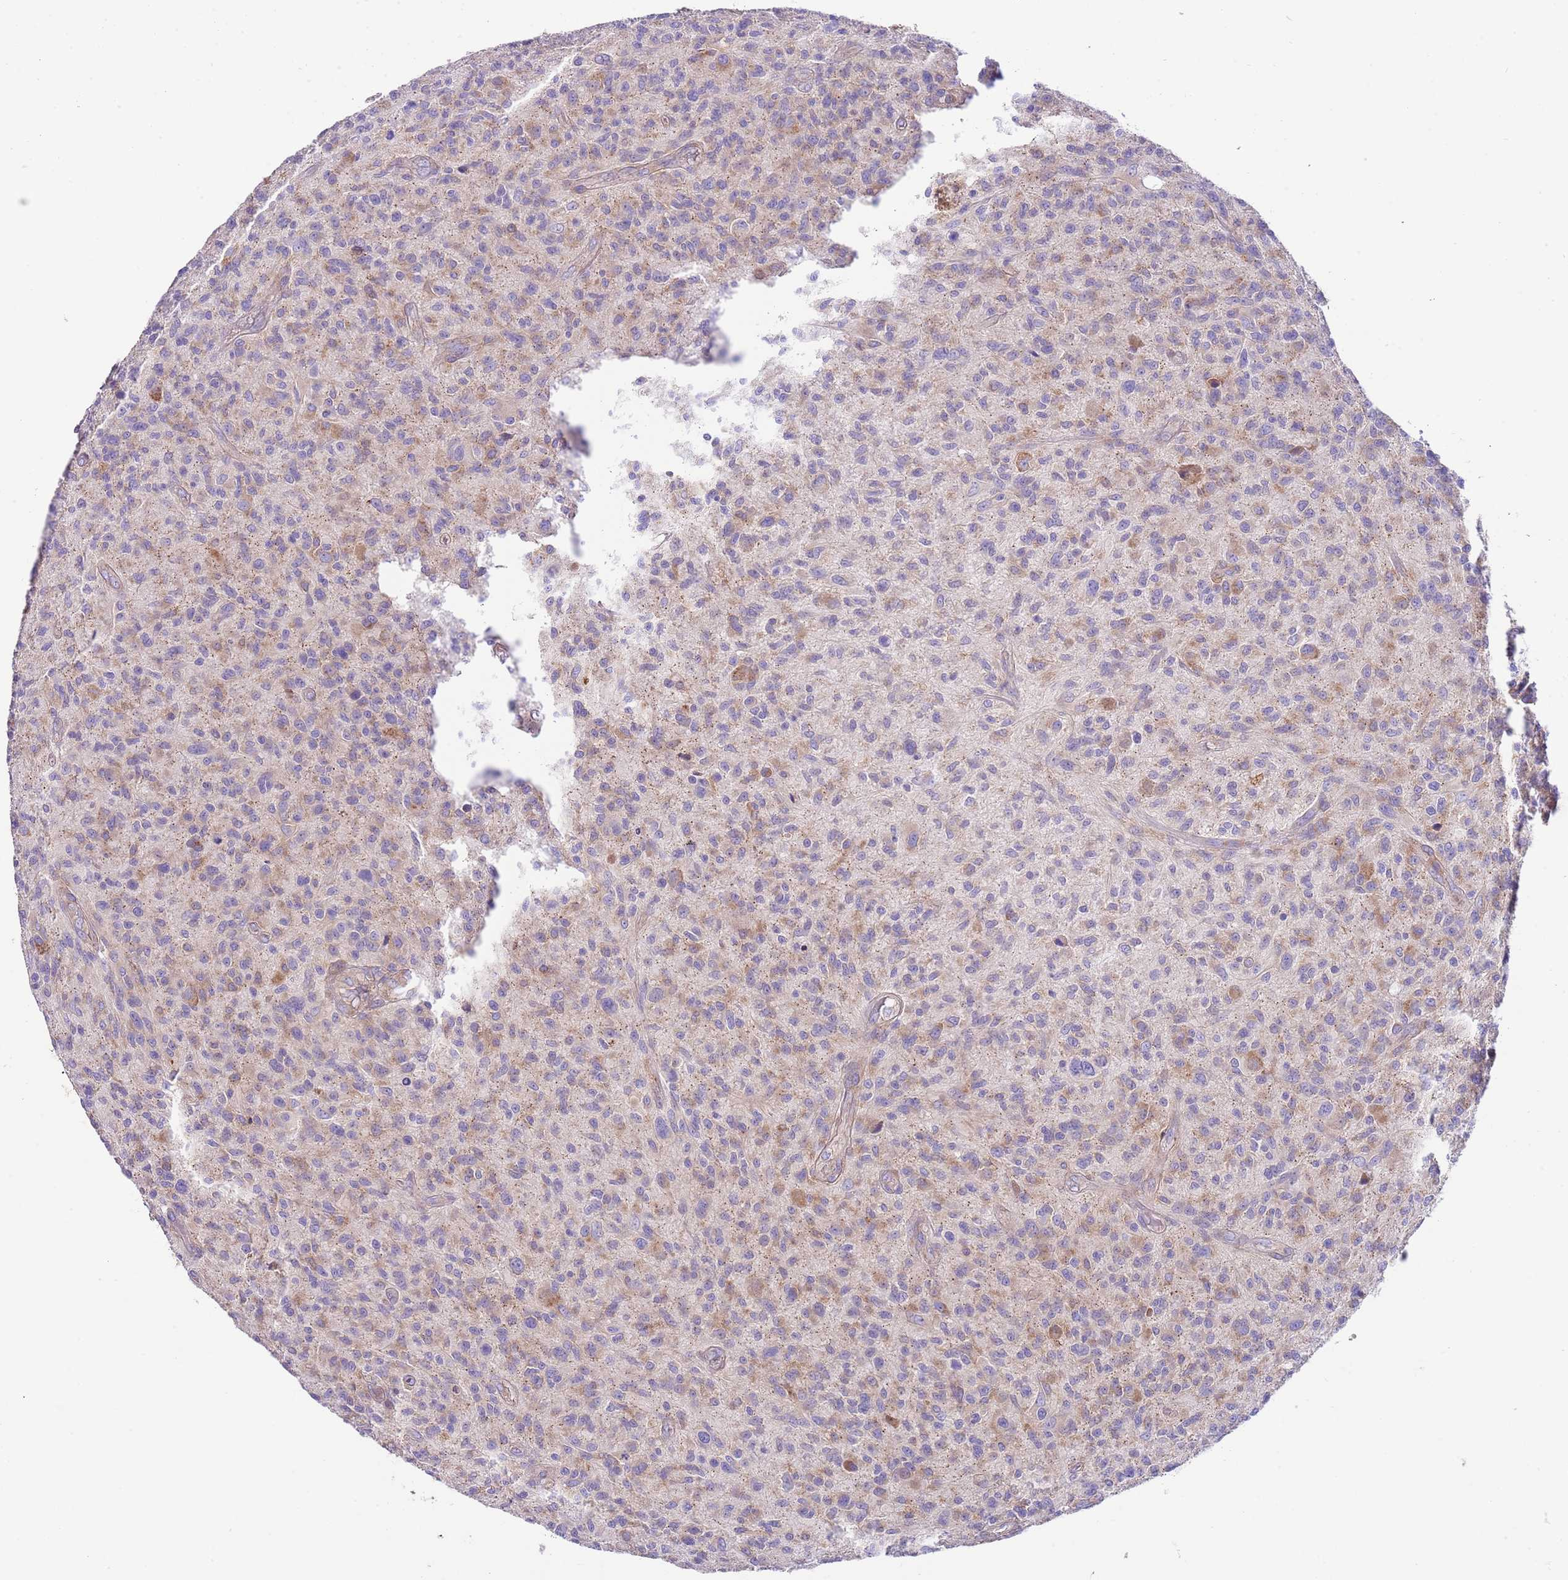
{"staining": {"intensity": "weak", "quantity": "25%-75%", "location": "cytoplasmic/membranous"}, "tissue": "glioma", "cell_type": "Tumor cells", "image_type": "cancer", "snomed": [{"axis": "morphology", "description": "Glioma, malignant, High grade"}, {"axis": "topography", "description": "Brain"}], "caption": "The micrograph shows staining of glioma, revealing weak cytoplasmic/membranous protein expression (brown color) within tumor cells.", "gene": "RPS10", "patient": {"sex": "male", "age": 47}}